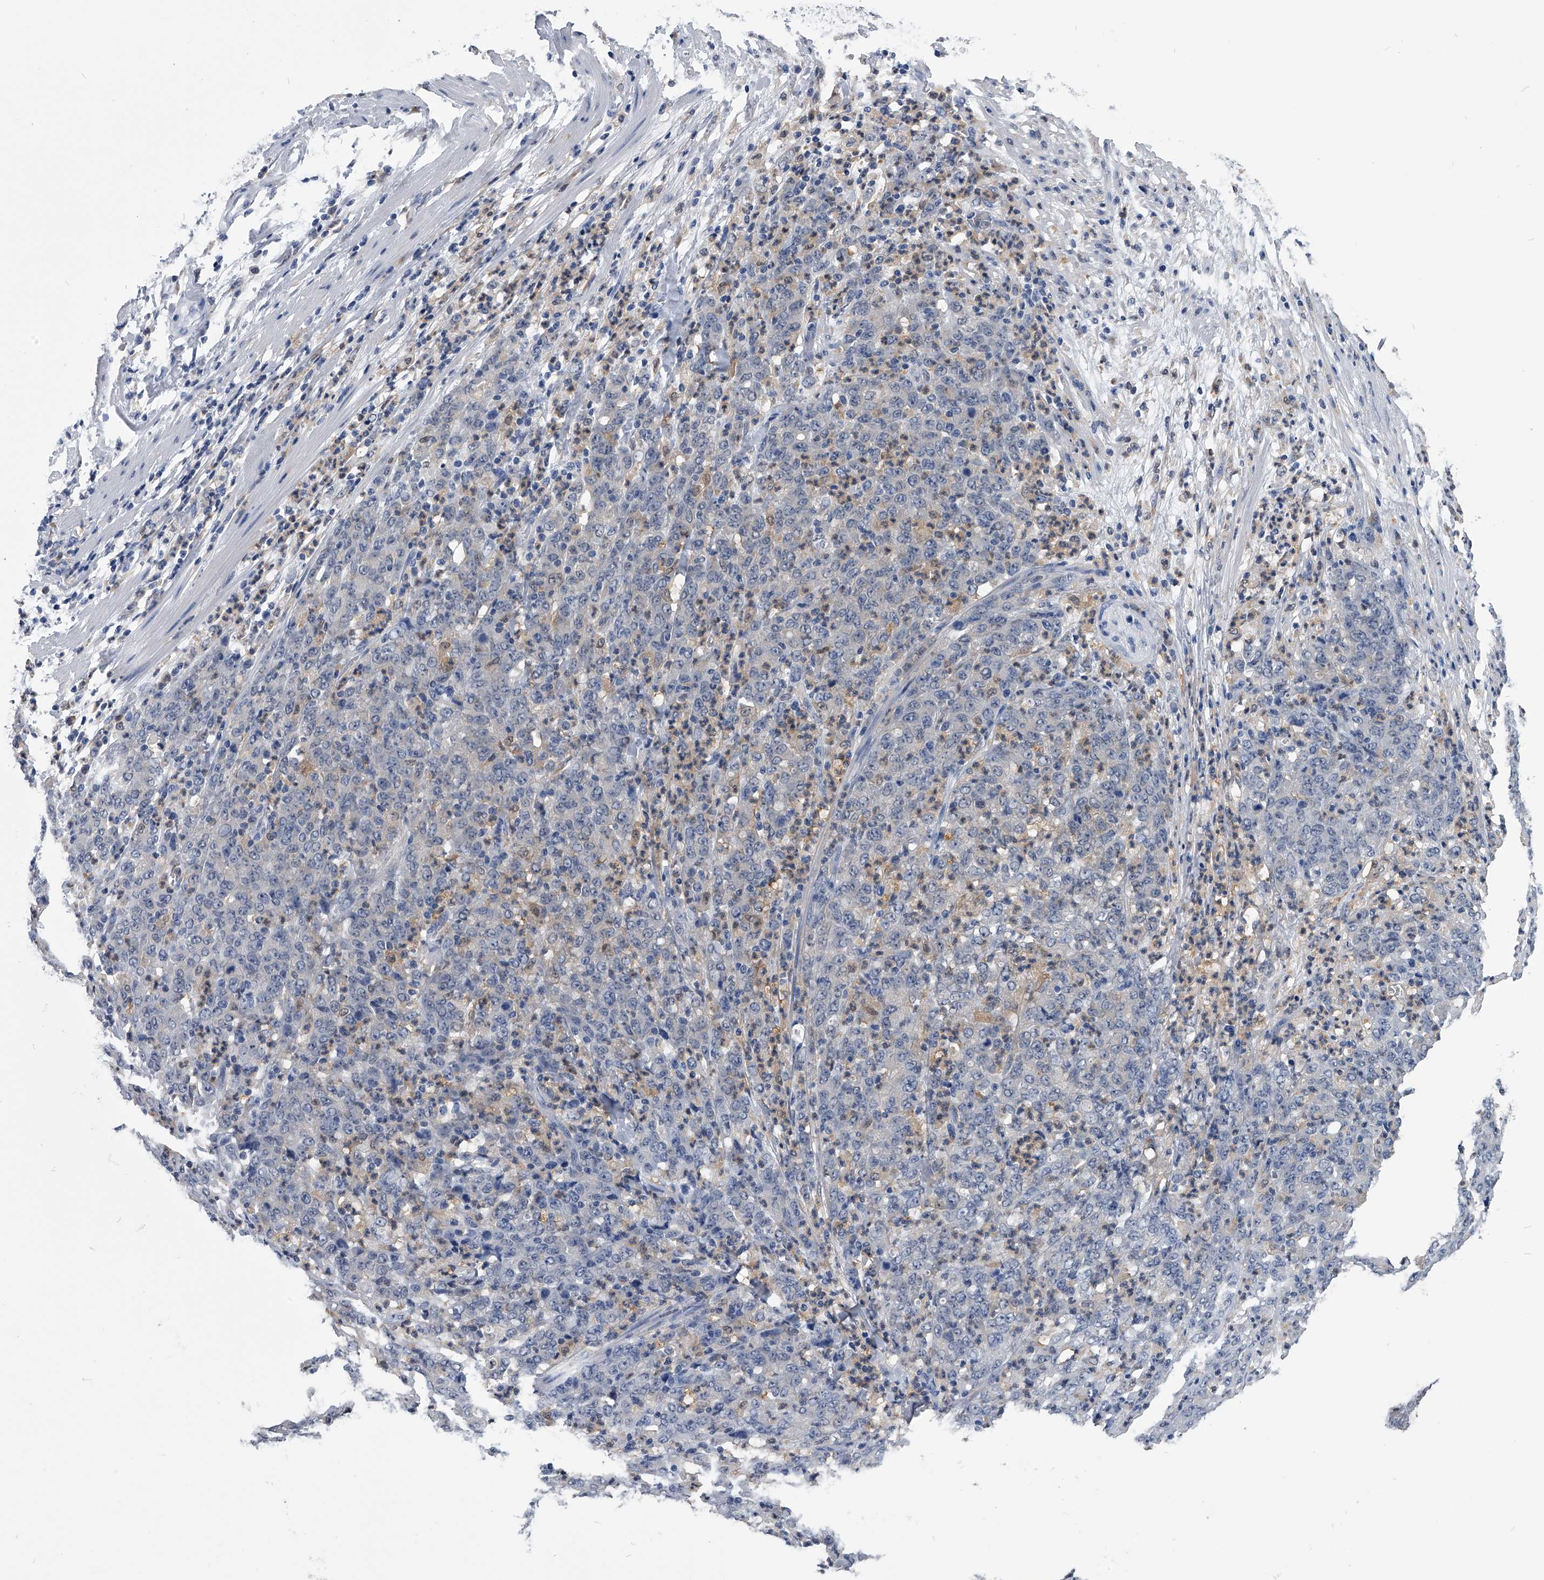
{"staining": {"intensity": "negative", "quantity": "none", "location": "none"}, "tissue": "stomach cancer", "cell_type": "Tumor cells", "image_type": "cancer", "snomed": [{"axis": "morphology", "description": "Adenocarcinoma, NOS"}, {"axis": "topography", "description": "Stomach, lower"}], "caption": "This is a histopathology image of immunohistochemistry staining of stomach cancer (adenocarcinoma), which shows no positivity in tumor cells.", "gene": "PDXK", "patient": {"sex": "female", "age": 71}}